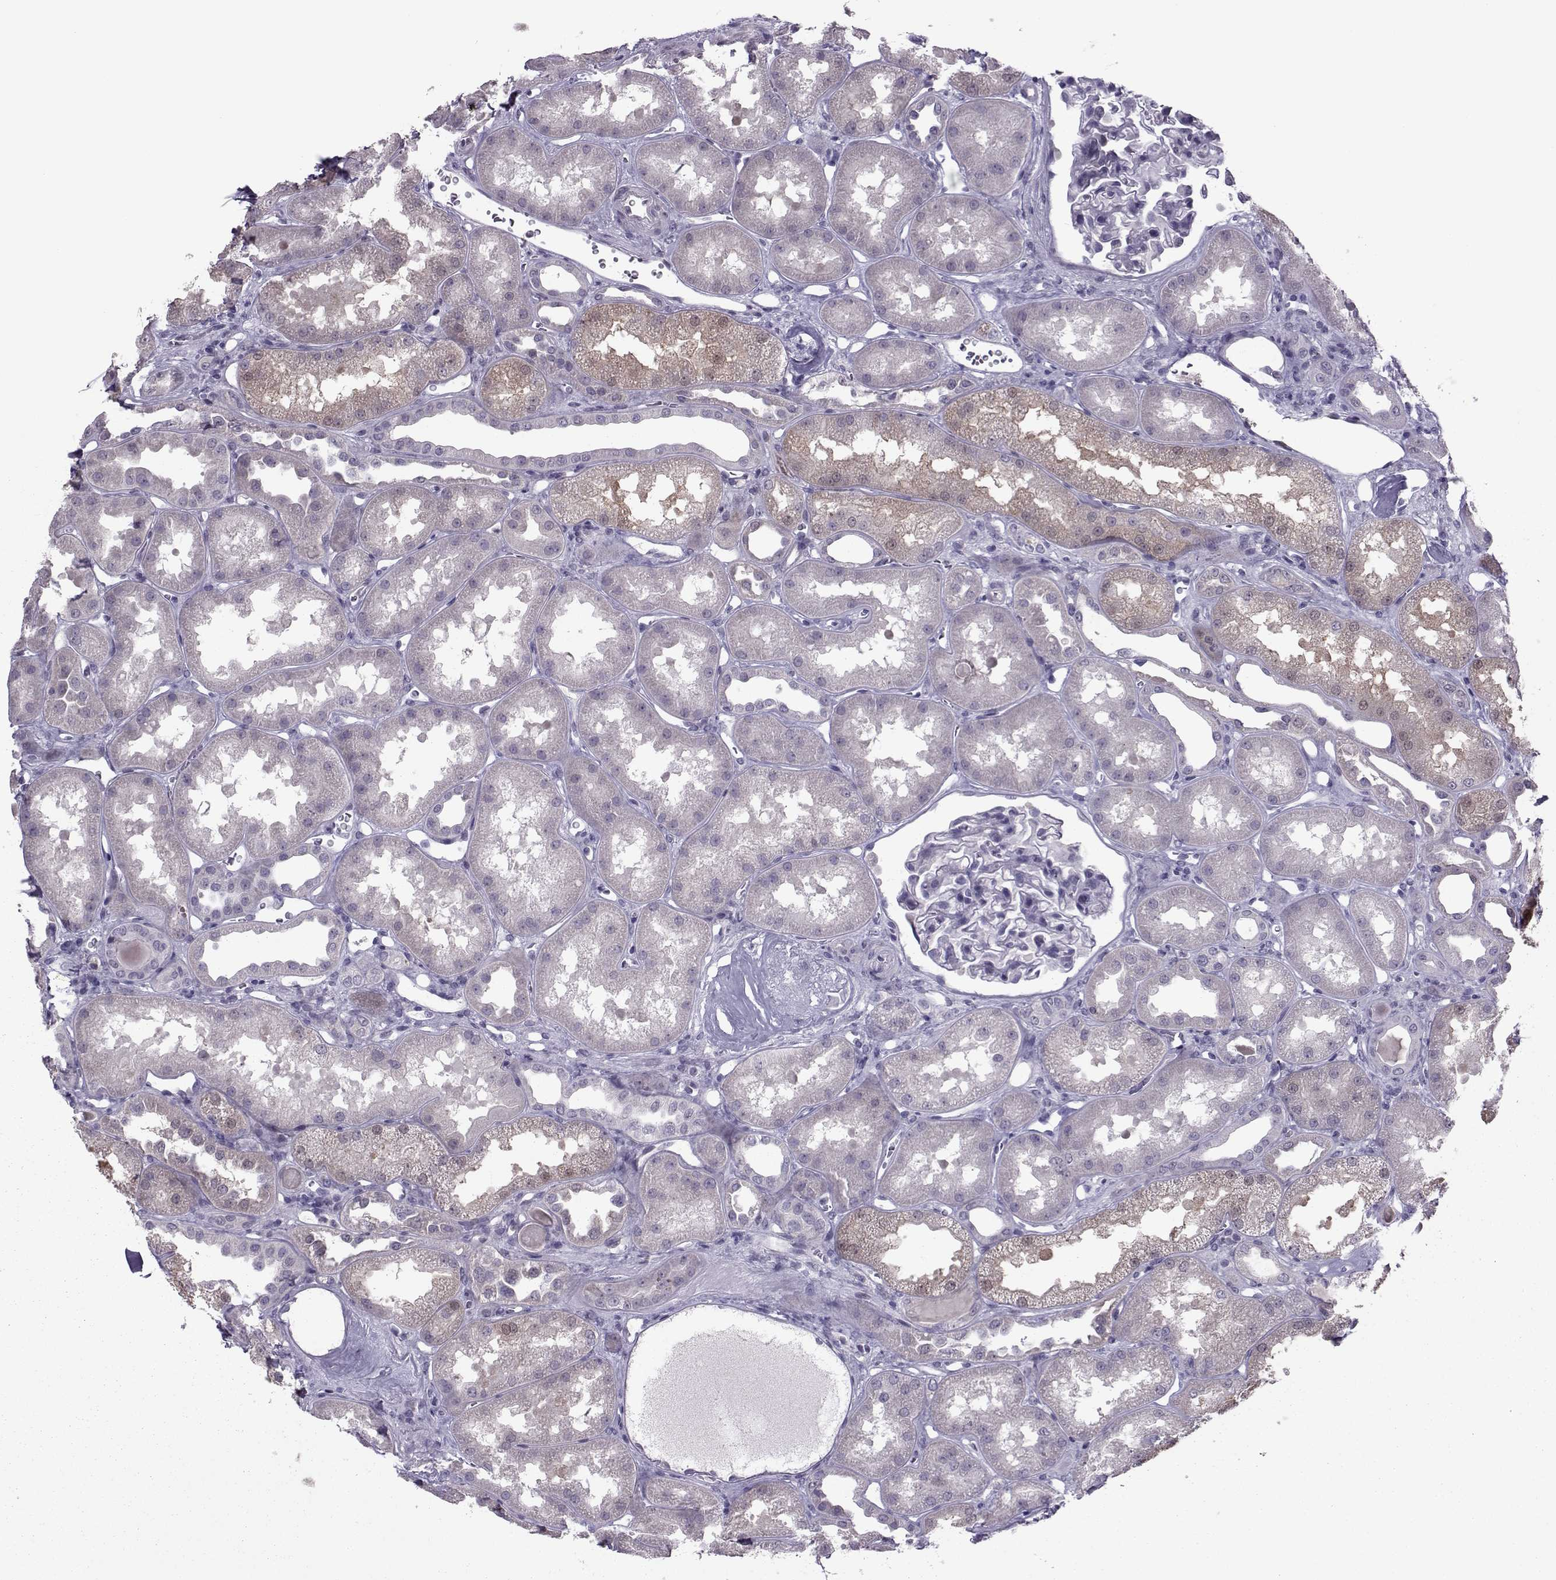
{"staining": {"intensity": "negative", "quantity": "none", "location": "none"}, "tissue": "kidney", "cell_type": "Cells in glomeruli", "image_type": "normal", "snomed": [{"axis": "morphology", "description": "Normal tissue, NOS"}, {"axis": "topography", "description": "Kidney"}], "caption": "An image of kidney stained for a protein shows no brown staining in cells in glomeruli. (DAB (3,3'-diaminobenzidine) IHC, high magnification).", "gene": "ASRGL1", "patient": {"sex": "male", "age": 61}}